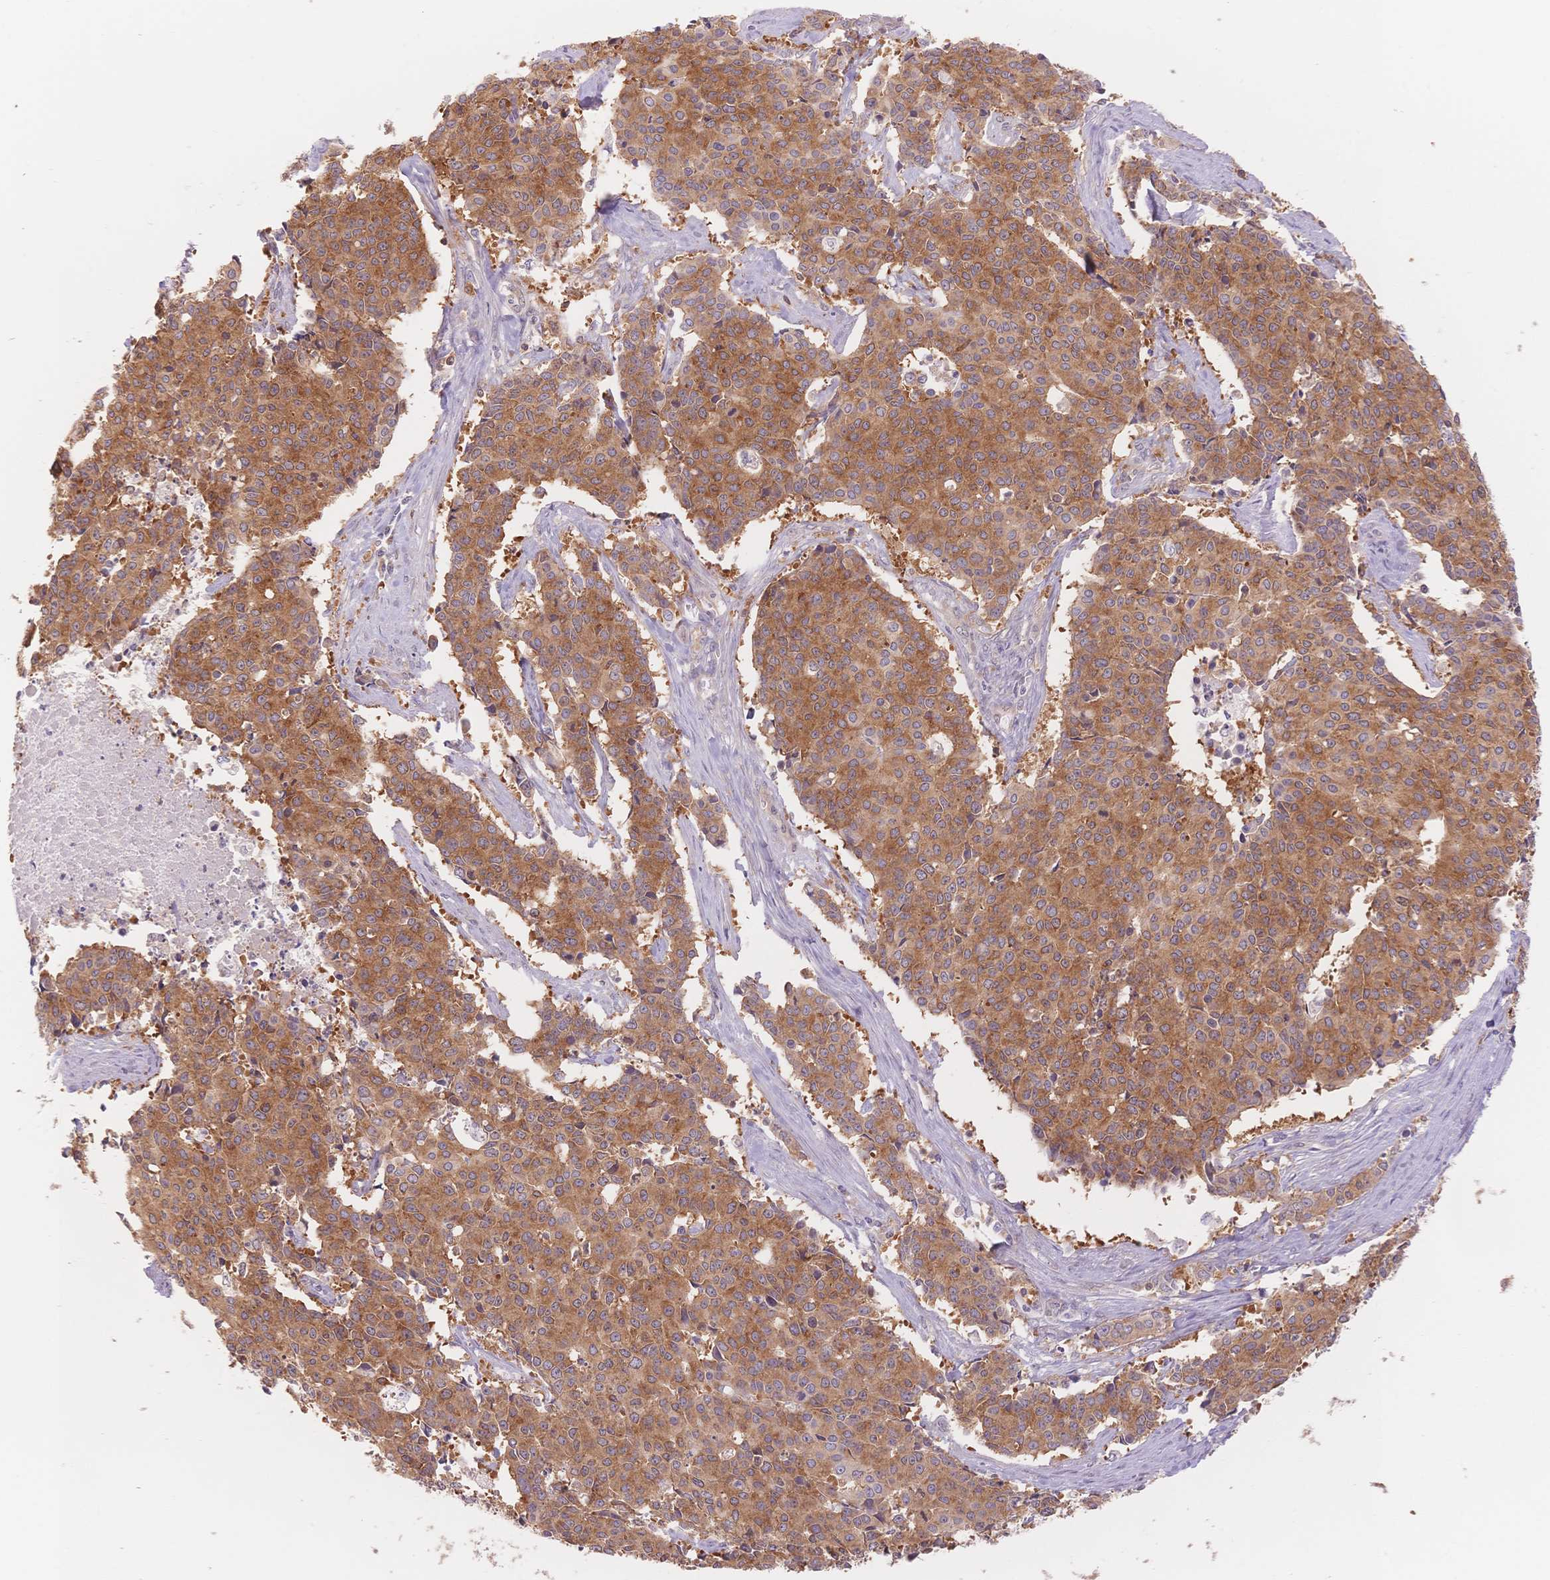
{"staining": {"intensity": "moderate", "quantity": ">75%", "location": "cytoplasmic/membranous"}, "tissue": "cervical cancer", "cell_type": "Tumor cells", "image_type": "cancer", "snomed": [{"axis": "morphology", "description": "Squamous cell carcinoma, NOS"}, {"axis": "topography", "description": "Cervix"}], "caption": "Squamous cell carcinoma (cervical) tissue reveals moderate cytoplasmic/membranous staining in approximately >75% of tumor cells, visualized by immunohistochemistry. Using DAB (brown) and hematoxylin (blue) stains, captured at high magnification using brightfield microscopy.", "gene": "STK39", "patient": {"sex": "female", "age": 28}}